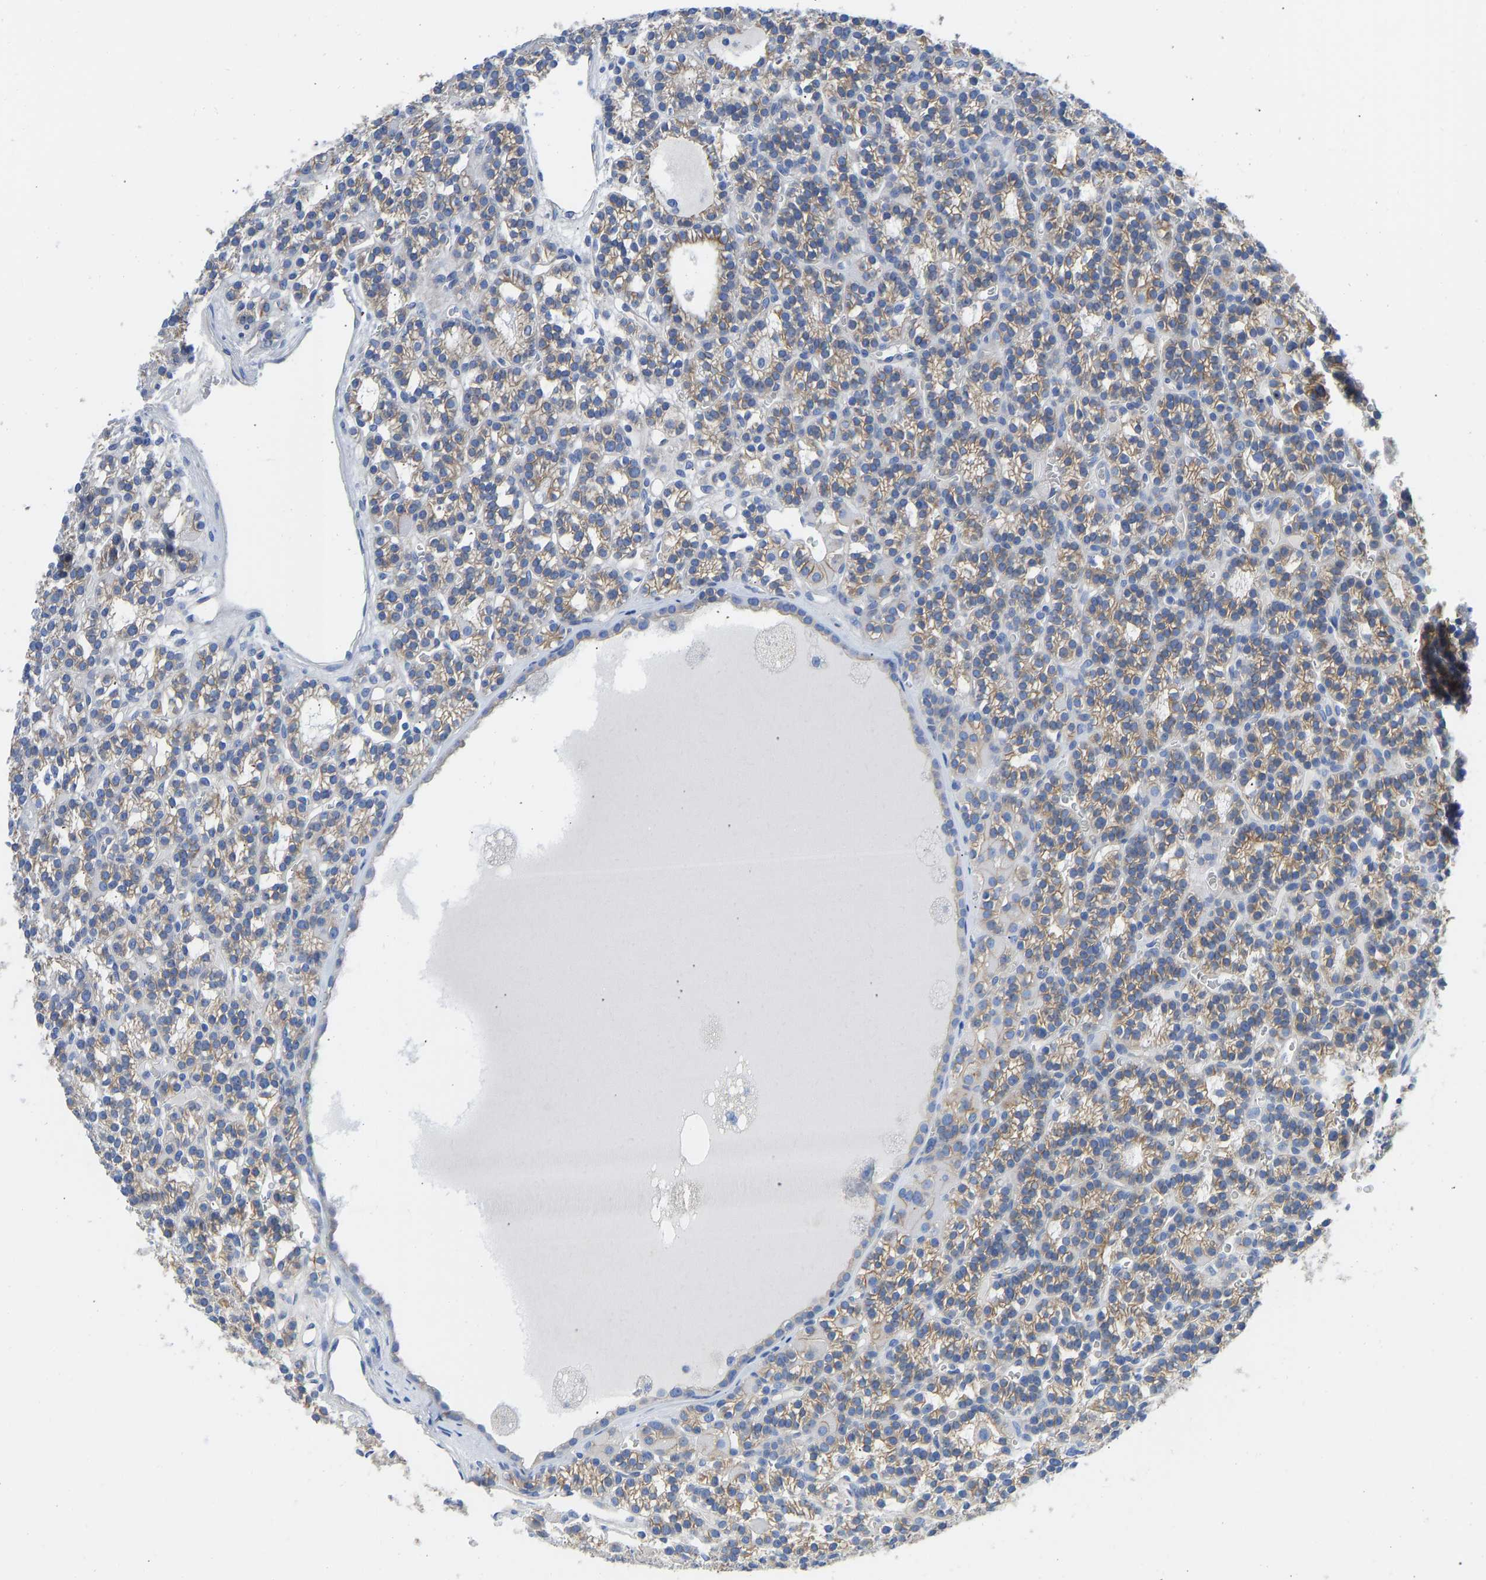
{"staining": {"intensity": "moderate", "quantity": ">75%", "location": "cytoplasmic/membranous"}, "tissue": "parathyroid gland", "cell_type": "Glandular cells", "image_type": "normal", "snomed": [{"axis": "morphology", "description": "Normal tissue, NOS"}, {"axis": "morphology", "description": "Adenoma, NOS"}, {"axis": "topography", "description": "Parathyroid gland"}], "caption": "Parathyroid gland stained with immunohistochemistry shows moderate cytoplasmic/membranous positivity in approximately >75% of glandular cells. Ihc stains the protein of interest in brown and the nuclei are stained blue.", "gene": "CHAD", "patient": {"sex": "female", "age": 58}}